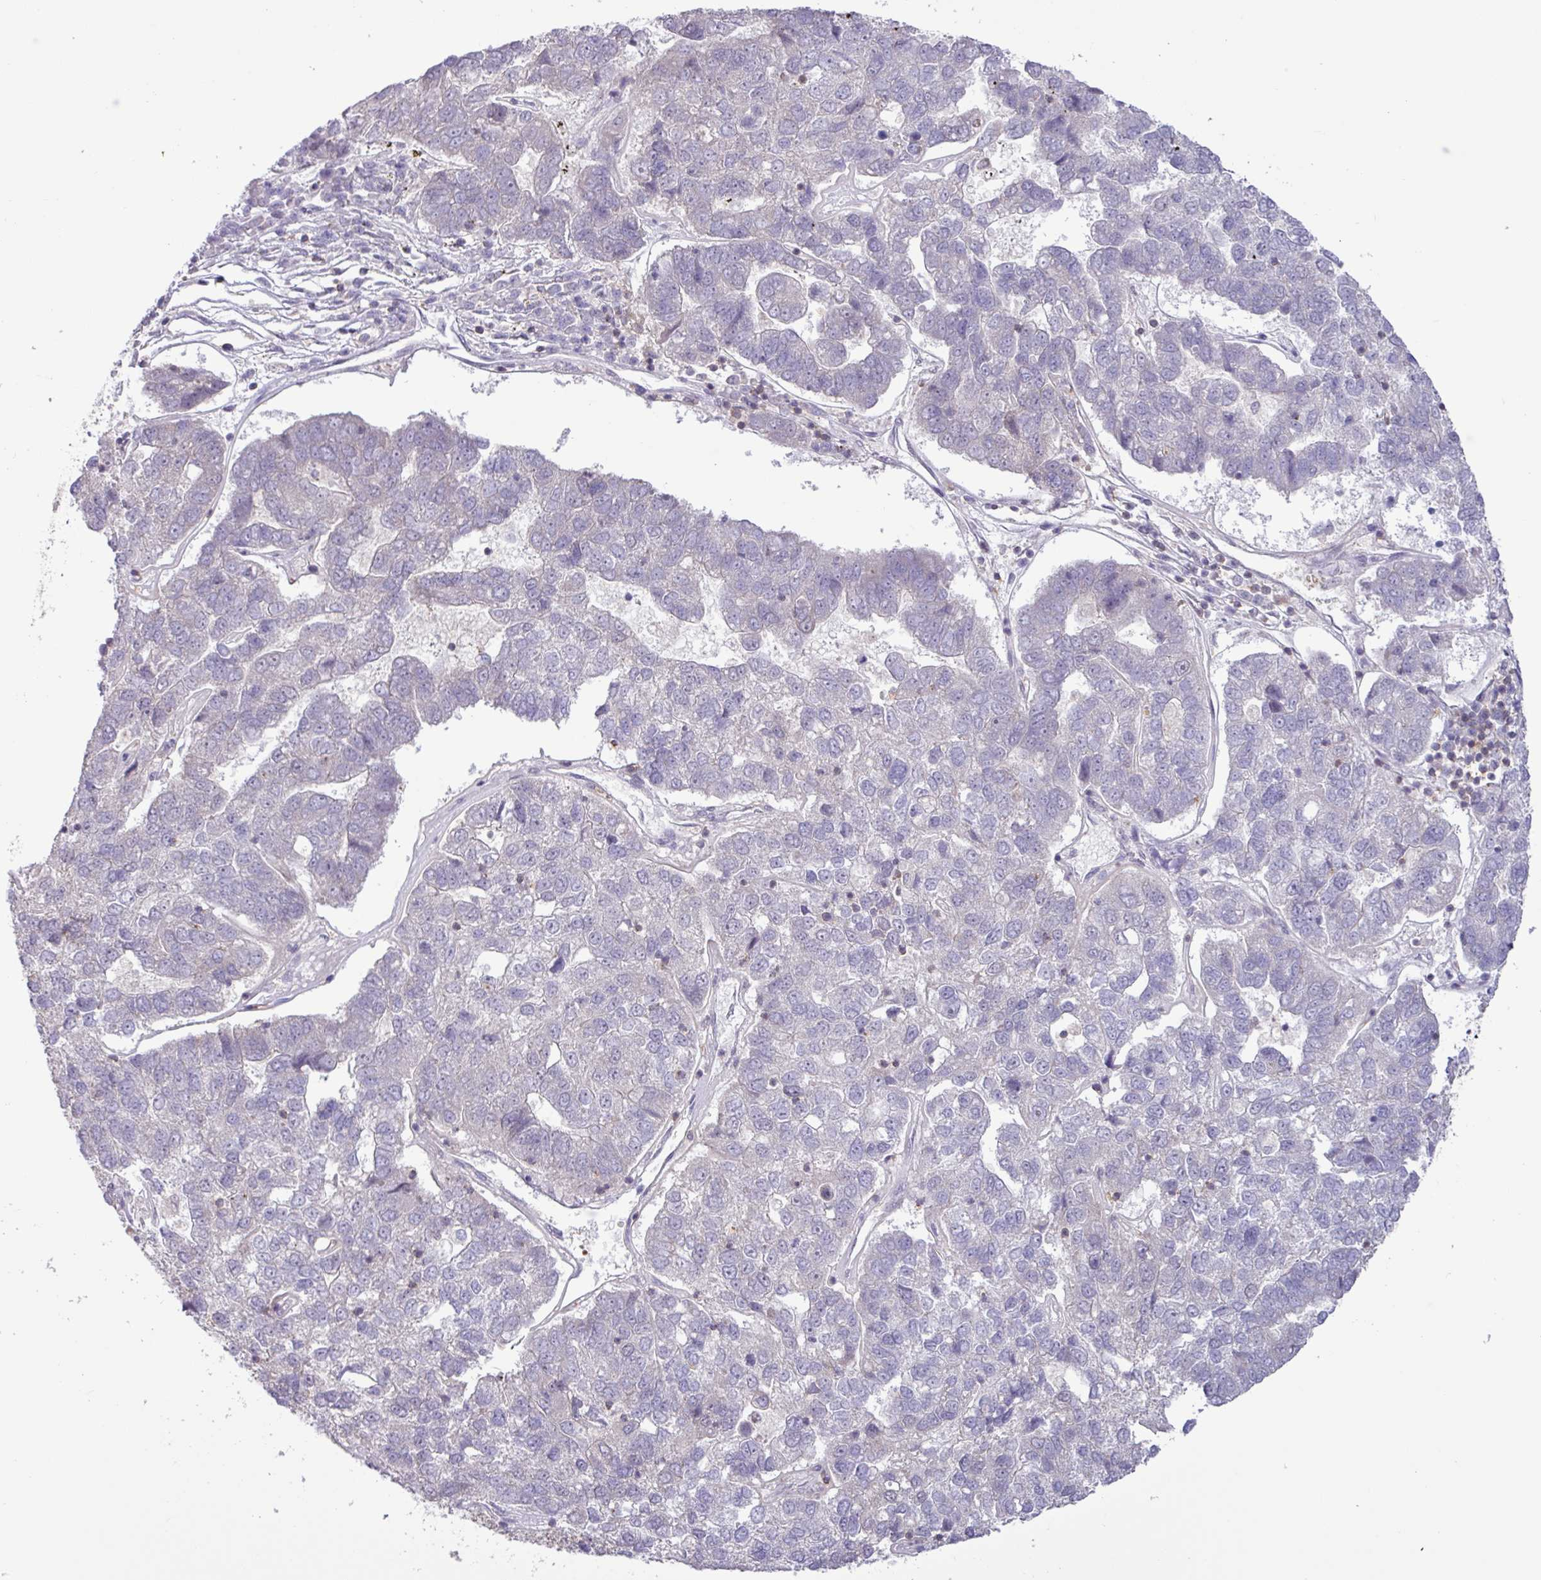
{"staining": {"intensity": "negative", "quantity": "none", "location": "none"}, "tissue": "pancreatic cancer", "cell_type": "Tumor cells", "image_type": "cancer", "snomed": [{"axis": "morphology", "description": "Adenocarcinoma, NOS"}, {"axis": "topography", "description": "Pancreas"}], "caption": "Pancreatic adenocarcinoma was stained to show a protein in brown. There is no significant positivity in tumor cells. Brightfield microscopy of IHC stained with DAB (3,3'-diaminobenzidine) (brown) and hematoxylin (blue), captured at high magnification.", "gene": "RTL3", "patient": {"sex": "female", "age": 61}}